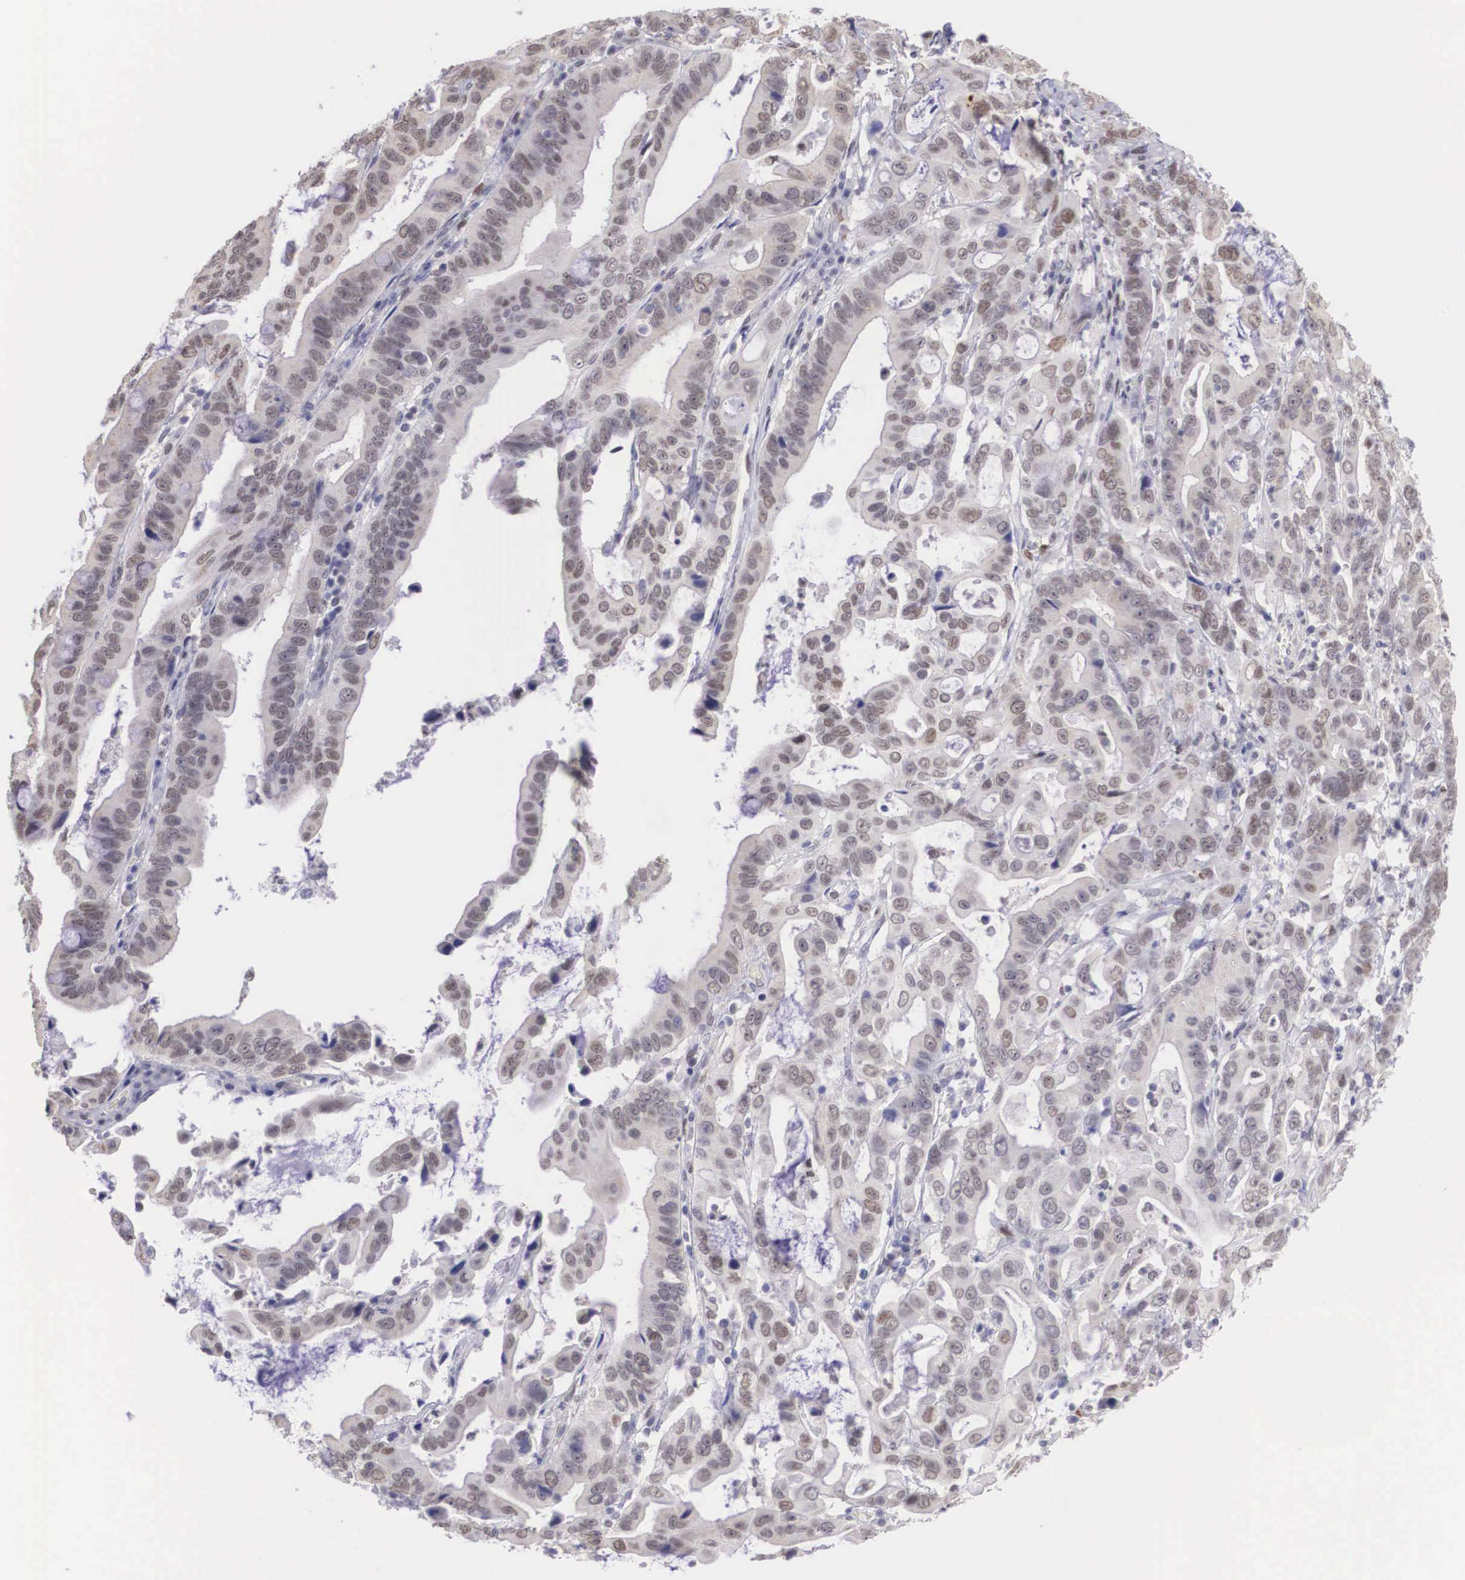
{"staining": {"intensity": "weak", "quantity": "25%-75%", "location": "nuclear"}, "tissue": "stomach cancer", "cell_type": "Tumor cells", "image_type": "cancer", "snomed": [{"axis": "morphology", "description": "Adenocarcinoma, NOS"}, {"axis": "topography", "description": "Stomach, upper"}], "caption": "DAB (3,3'-diaminobenzidine) immunohistochemical staining of stomach adenocarcinoma displays weak nuclear protein expression in approximately 25%-75% of tumor cells.", "gene": "ETV6", "patient": {"sex": "male", "age": 63}}